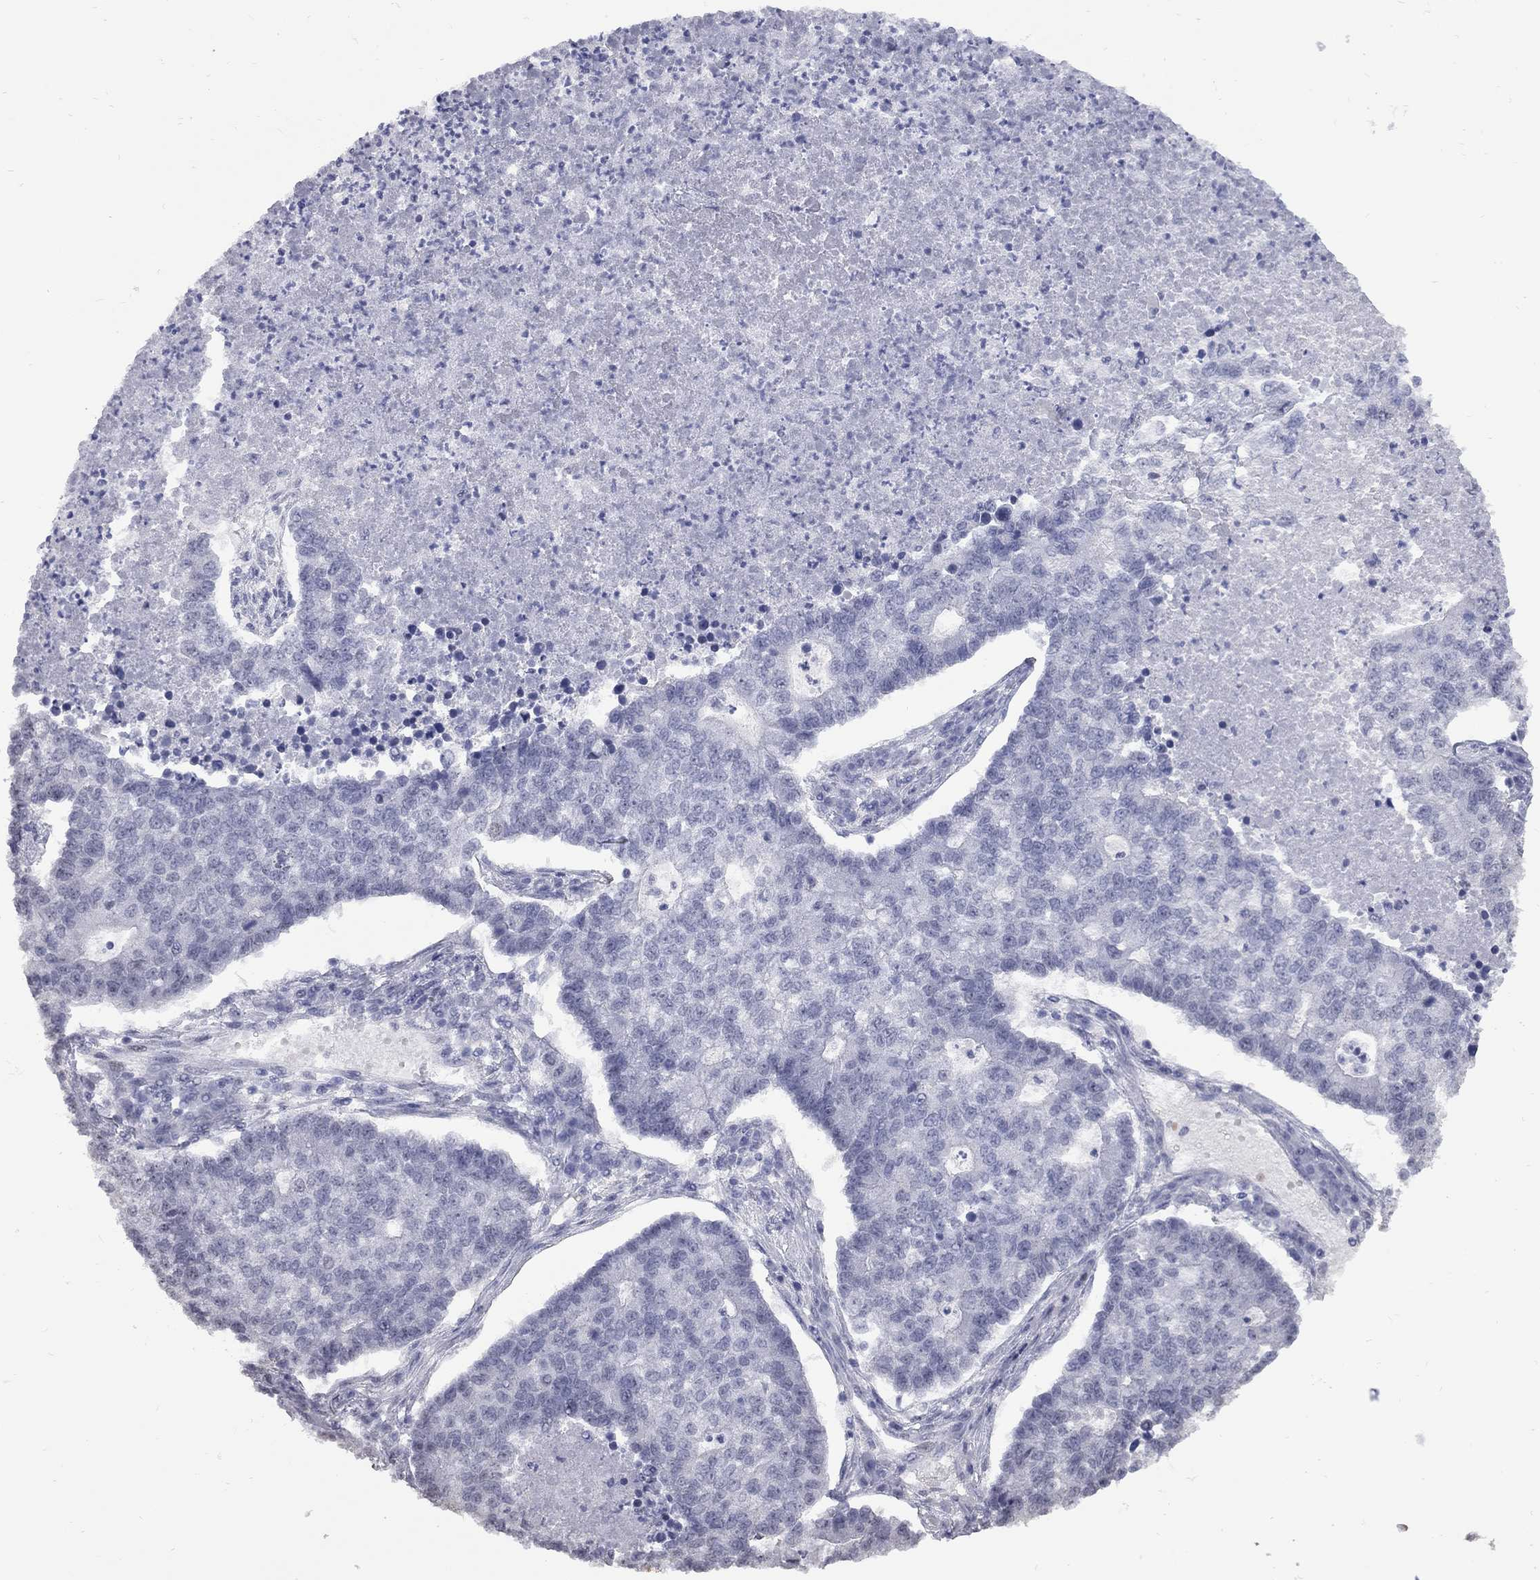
{"staining": {"intensity": "negative", "quantity": "none", "location": "none"}, "tissue": "lung cancer", "cell_type": "Tumor cells", "image_type": "cancer", "snomed": [{"axis": "morphology", "description": "Adenocarcinoma, NOS"}, {"axis": "topography", "description": "Lung"}], "caption": "The image shows no staining of tumor cells in lung cancer (adenocarcinoma).", "gene": "ZNF154", "patient": {"sex": "male", "age": 57}}